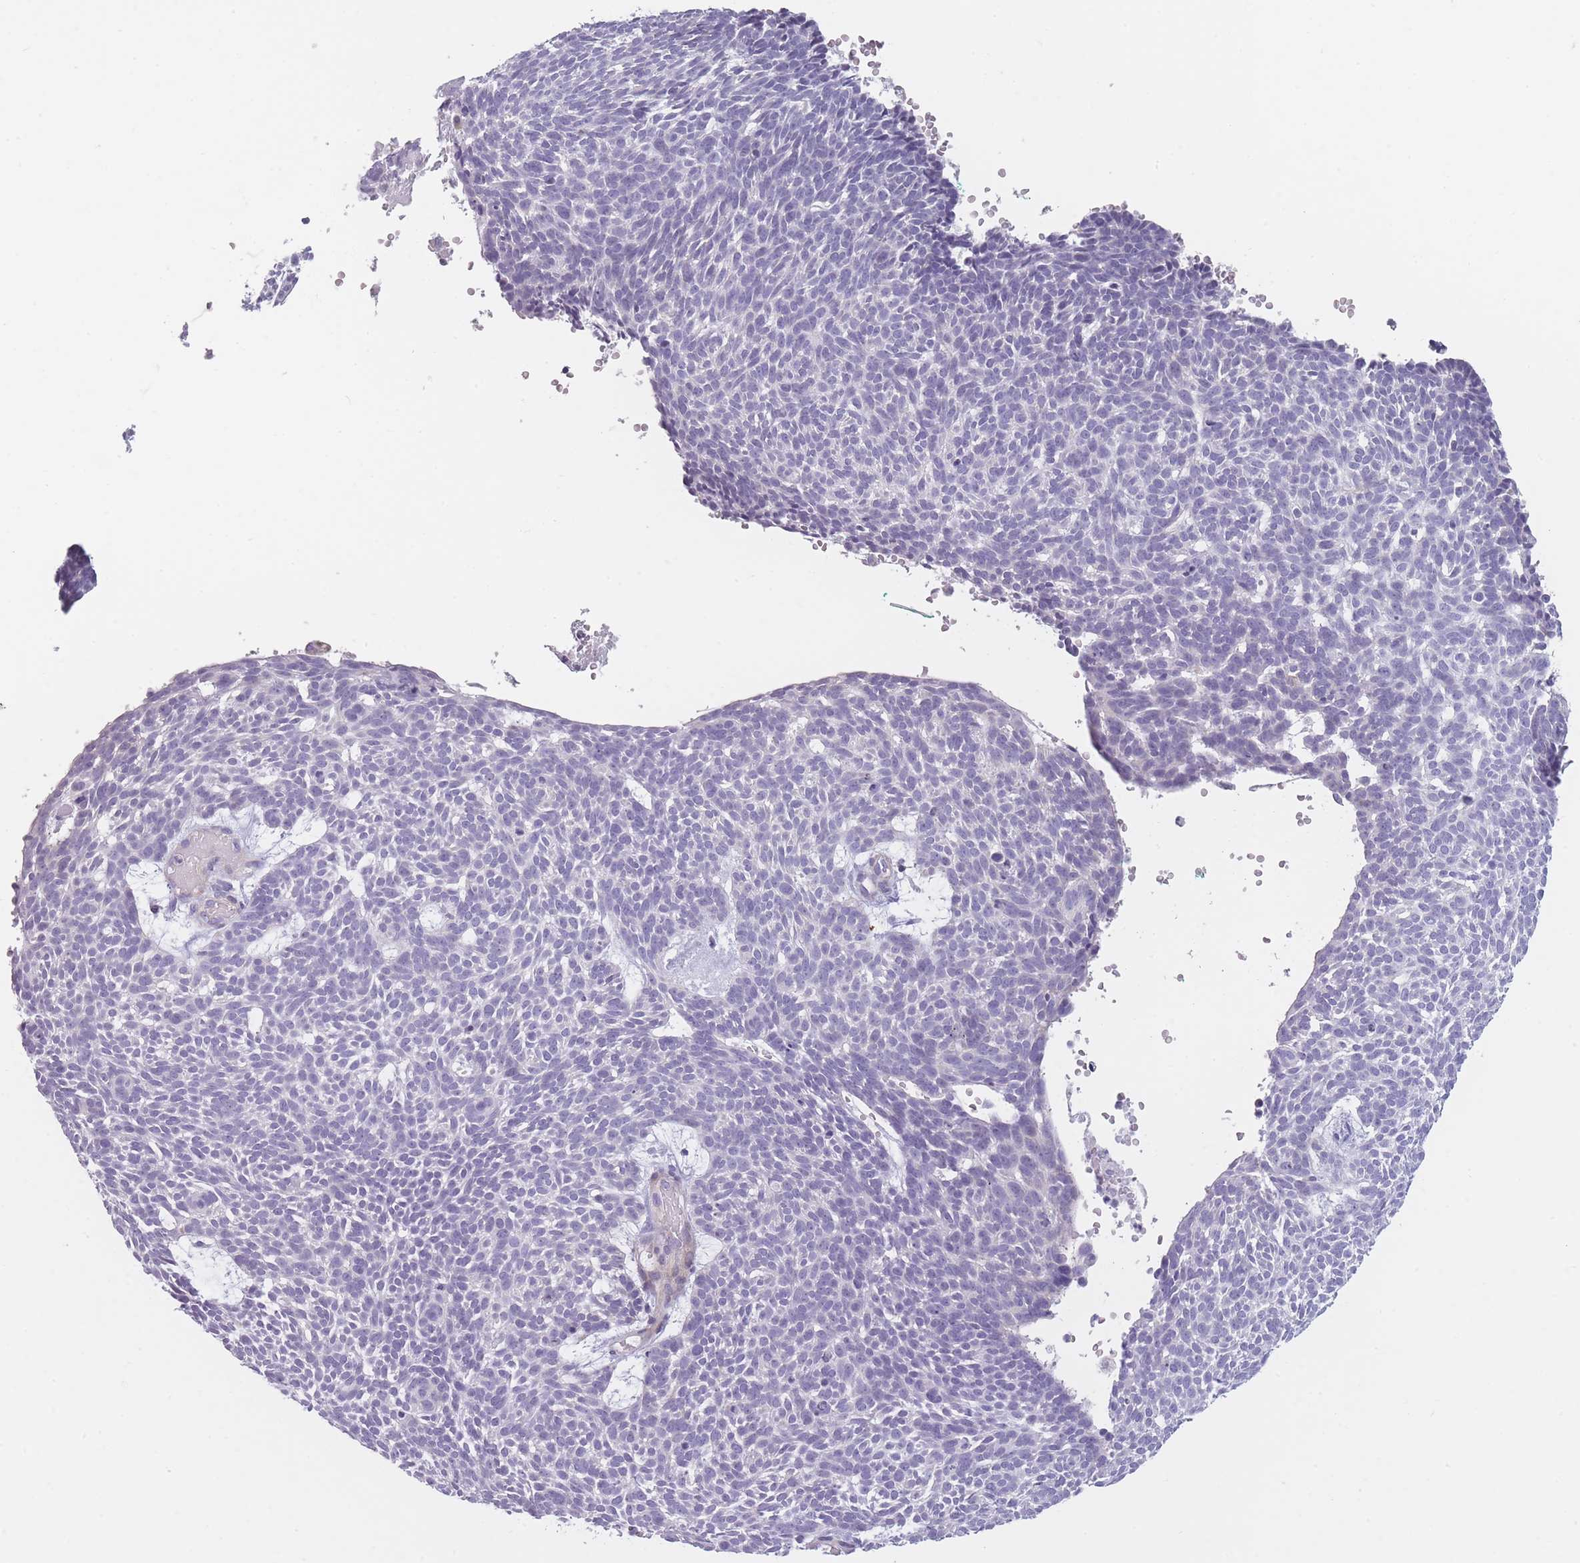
{"staining": {"intensity": "negative", "quantity": "none", "location": "none"}, "tissue": "skin cancer", "cell_type": "Tumor cells", "image_type": "cancer", "snomed": [{"axis": "morphology", "description": "Basal cell carcinoma"}, {"axis": "topography", "description": "Skin"}], "caption": "Basal cell carcinoma (skin) stained for a protein using immunohistochemistry (IHC) displays no expression tumor cells.", "gene": "GGT1", "patient": {"sex": "male", "age": 61}}